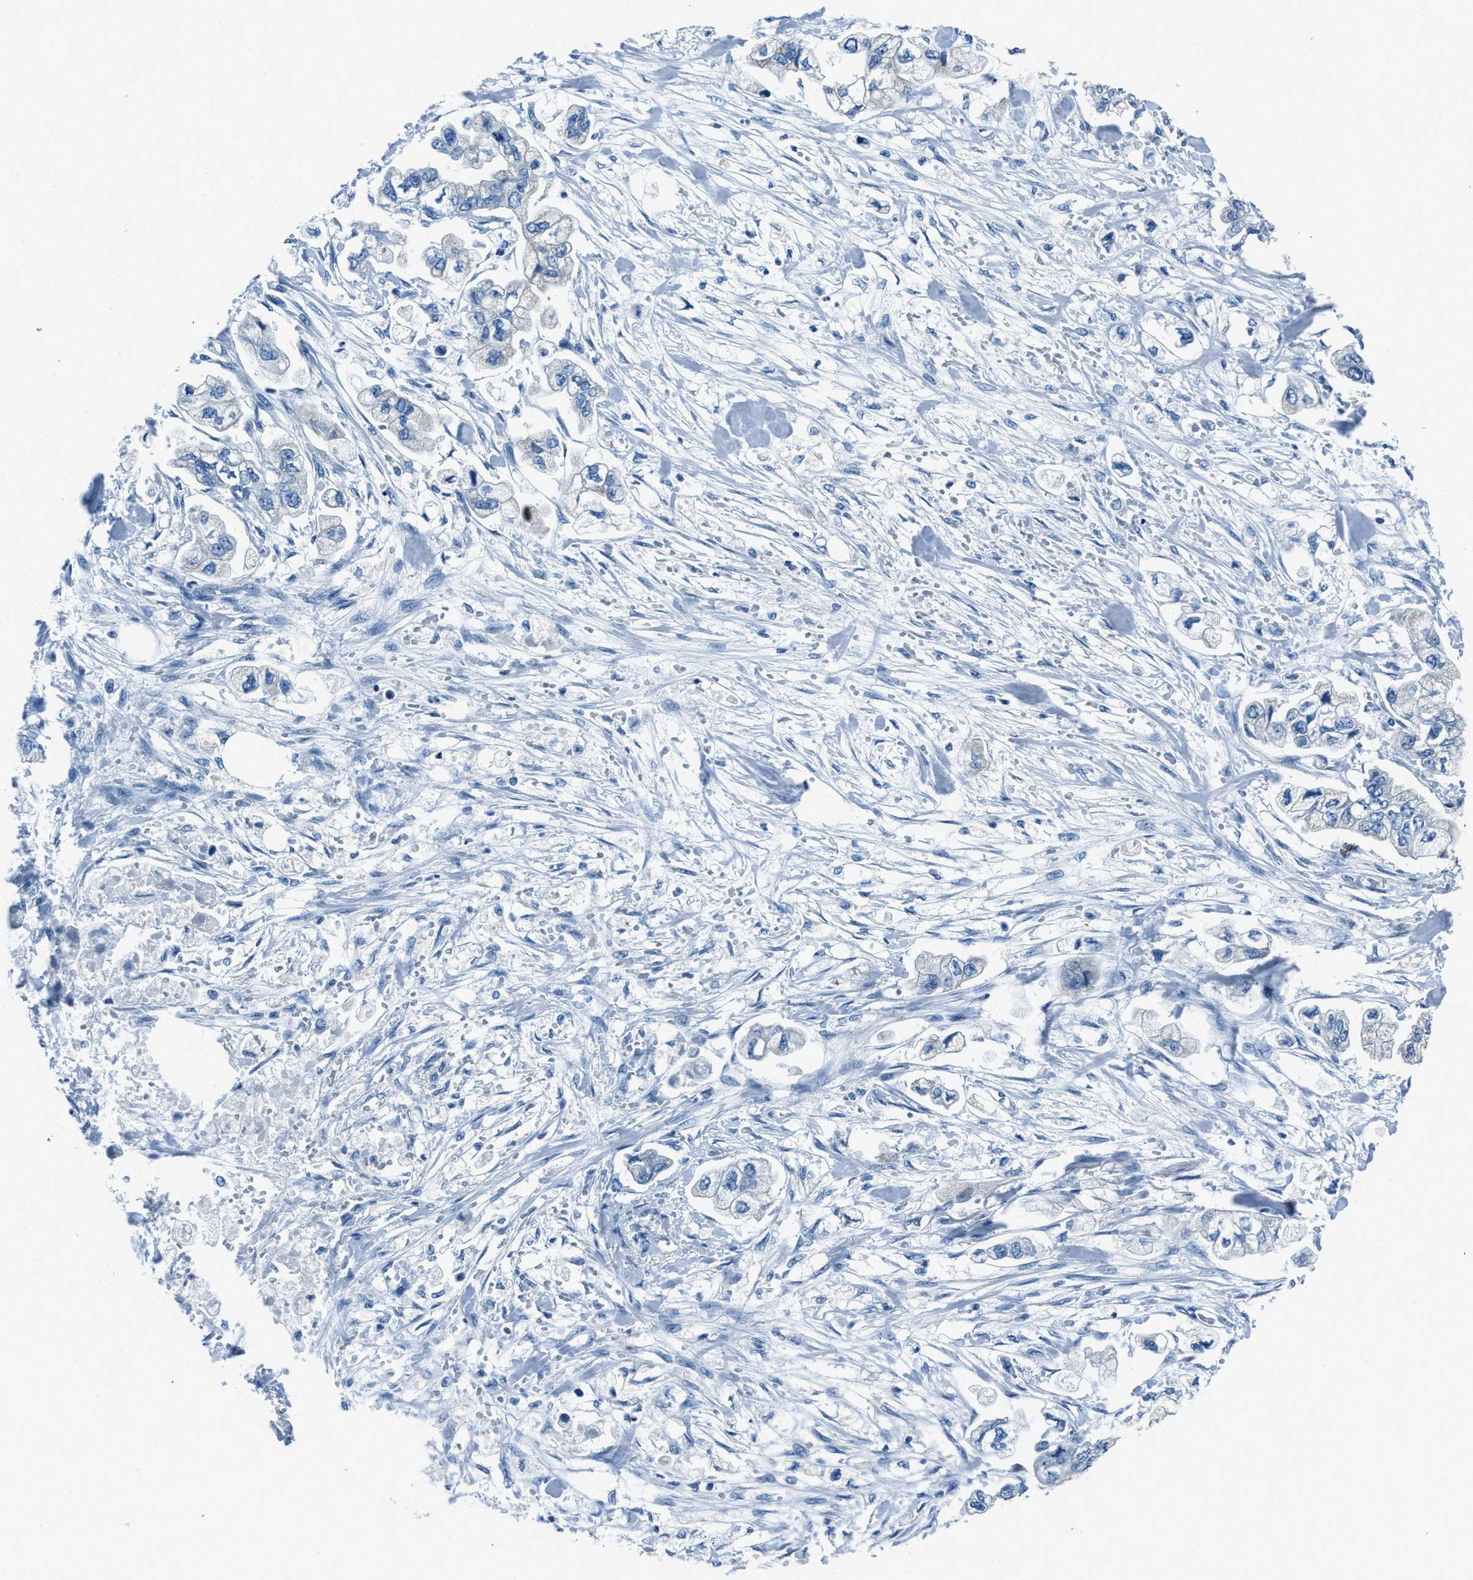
{"staining": {"intensity": "negative", "quantity": "none", "location": "none"}, "tissue": "stomach cancer", "cell_type": "Tumor cells", "image_type": "cancer", "snomed": [{"axis": "morphology", "description": "Normal tissue, NOS"}, {"axis": "morphology", "description": "Adenocarcinoma, NOS"}, {"axis": "topography", "description": "Stomach"}], "caption": "Stomach adenocarcinoma was stained to show a protein in brown. There is no significant positivity in tumor cells.", "gene": "AMACR", "patient": {"sex": "male", "age": 62}}